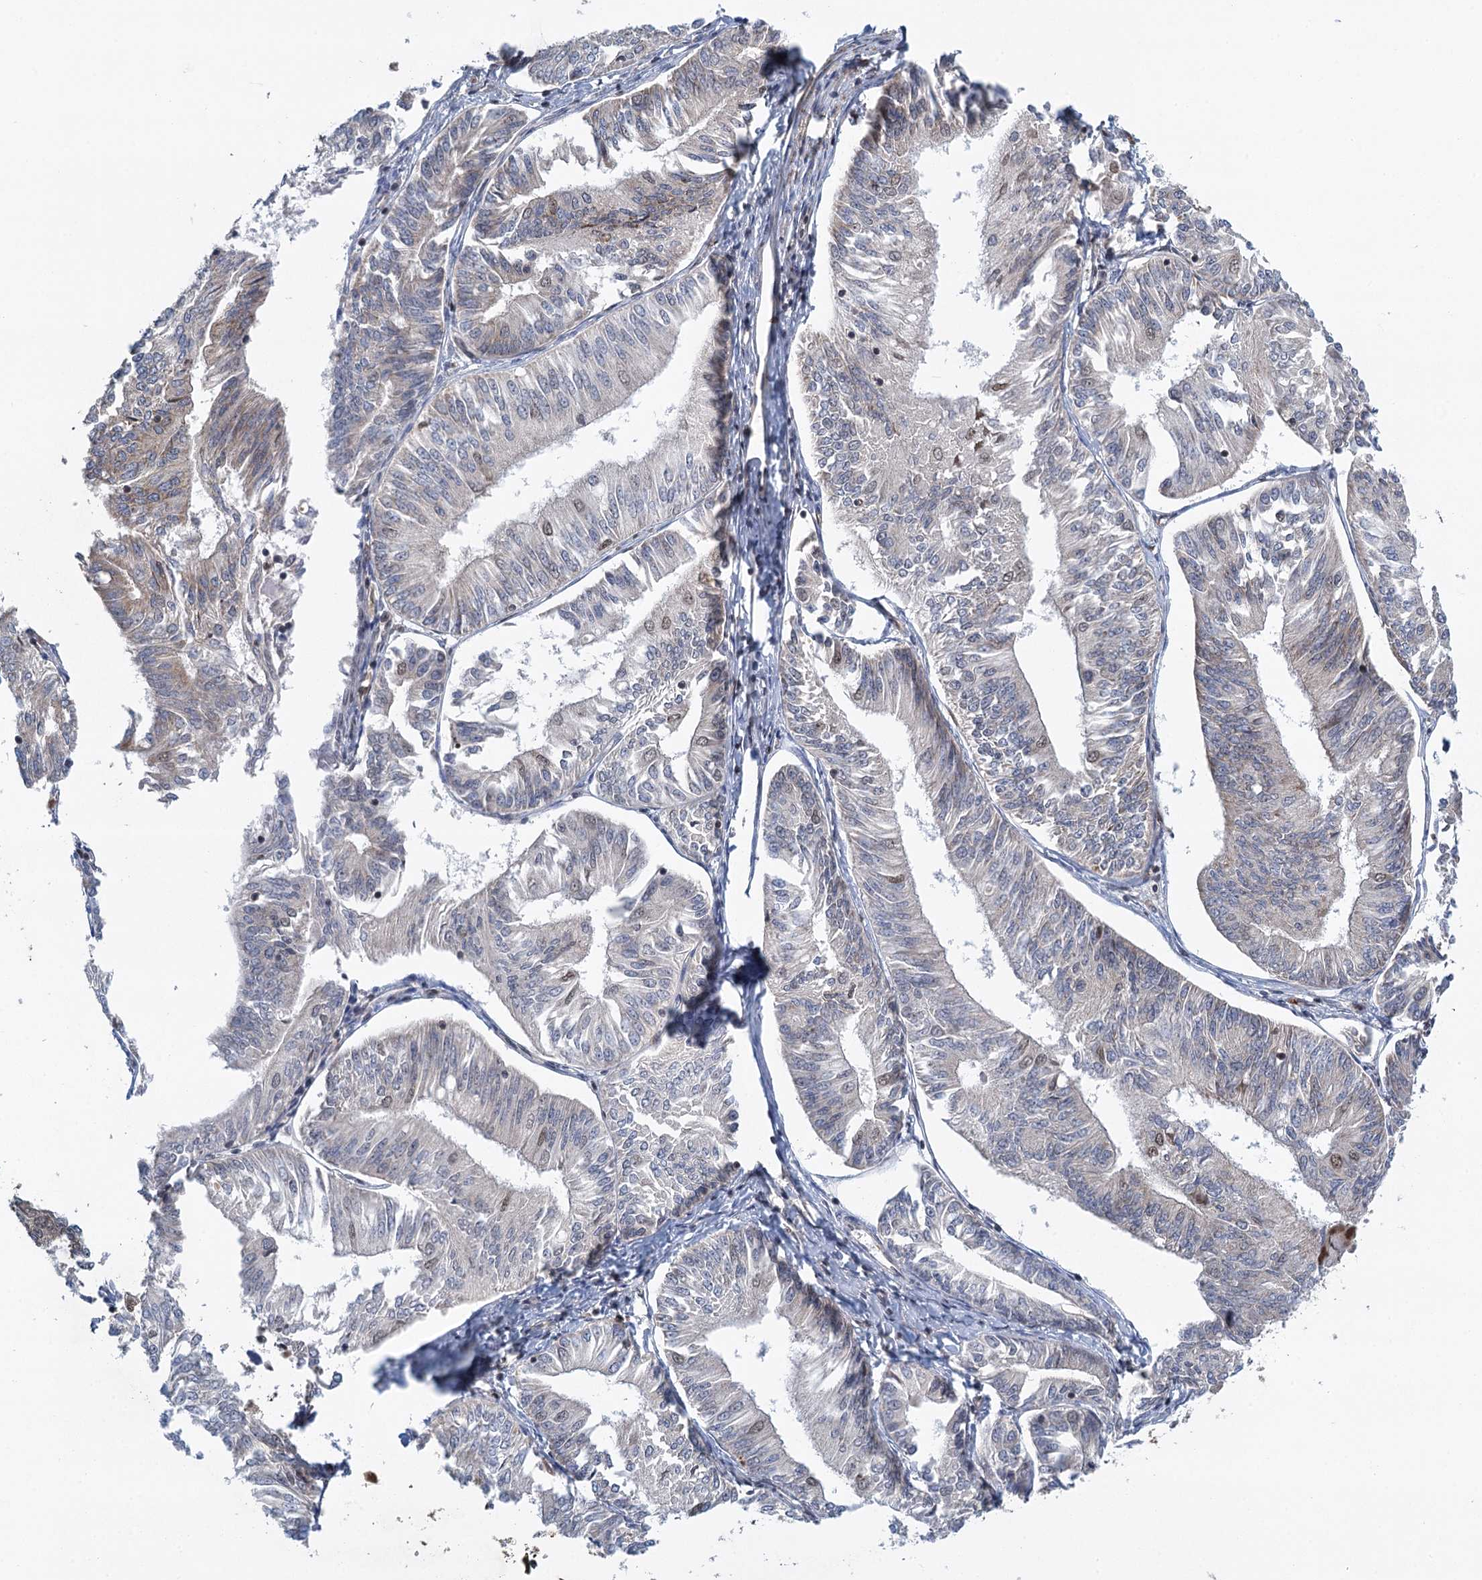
{"staining": {"intensity": "moderate", "quantity": "<25%", "location": "cytoplasmic/membranous,nuclear"}, "tissue": "endometrial cancer", "cell_type": "Tumor cells", "image_type": "cancer", "snomed": [{"axis": "morphology", "description": "Adenocarcinoma, NOS"}, {"axis": "topography", "description": "Endometrium"}], "caption": "Immunohistochemical staining of endometrial cancer reveals moderate cytoplasmic/membranous and nuclear protein staining in about <25% of tumor cells. (Stains: DAB (3,3'-diaminobenzidine) in brown, nuclei in blue, Microscopy: brightfield microscopy at high magnification).", "gene": "GPATCH11", "patient": {"sex": "female", "age": 58}}